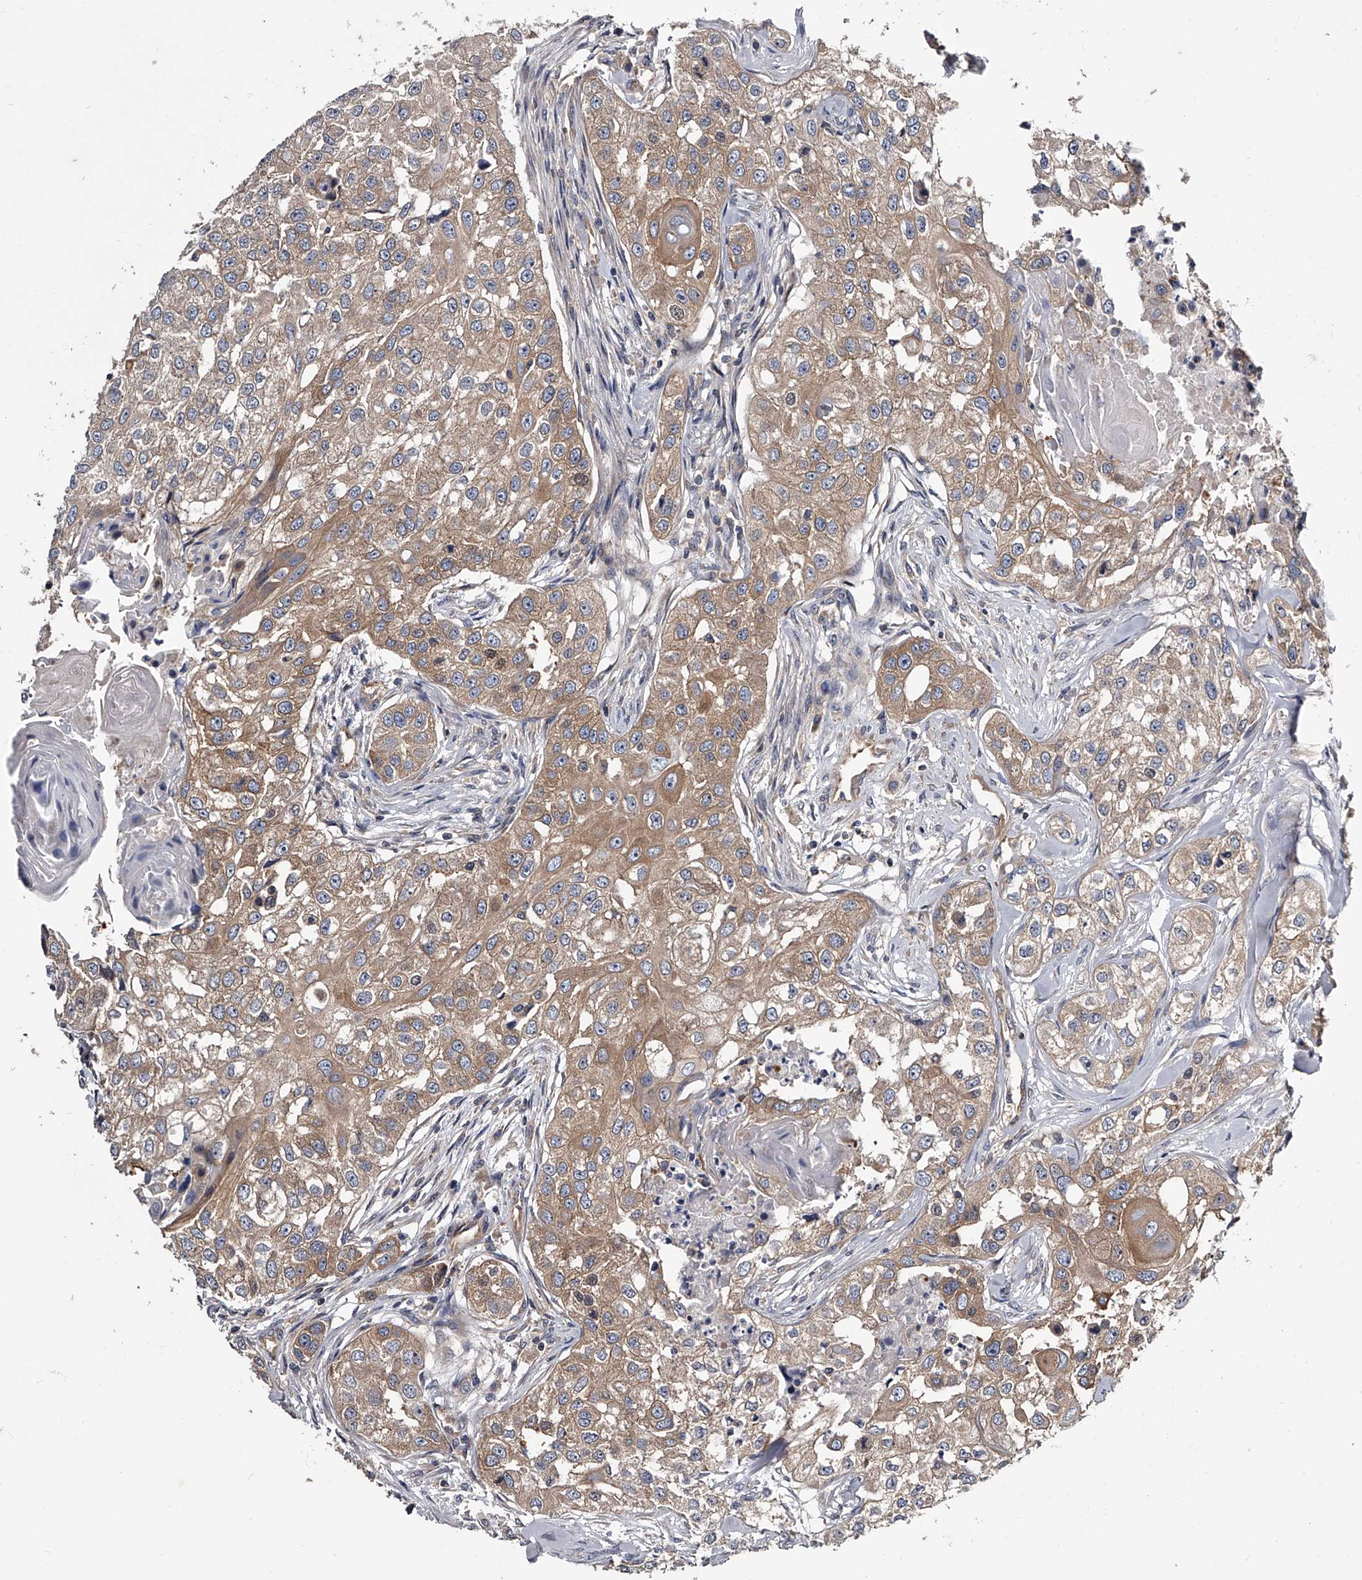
{"staining": {"intensity": "moderate", "quantity": ">75%", "location": "cytoplasmic/membranous"}, "tissue": "head and neck cancer", "cell_type": "Tumor cells", "image_type": "cancer", "snomed": [{"axis": "morphology", "description": "Normal tissue, NOS"}, {"axis": "morphology", "description": "Squamous cell carcinoma, NOS"}, {"axis": "topography", "description": "Skeletal muscle"}, {"axis": "topography", "description": "Head-Neck"}], "caption": "The immunohistochemical stain highlights moderate cytoplasmic/membranous expression in tumor cells of head and neck squamous cell carcinoma tissue.", "gene": "GAPVD1", "patient": {"sex": "male", "age": 51}}